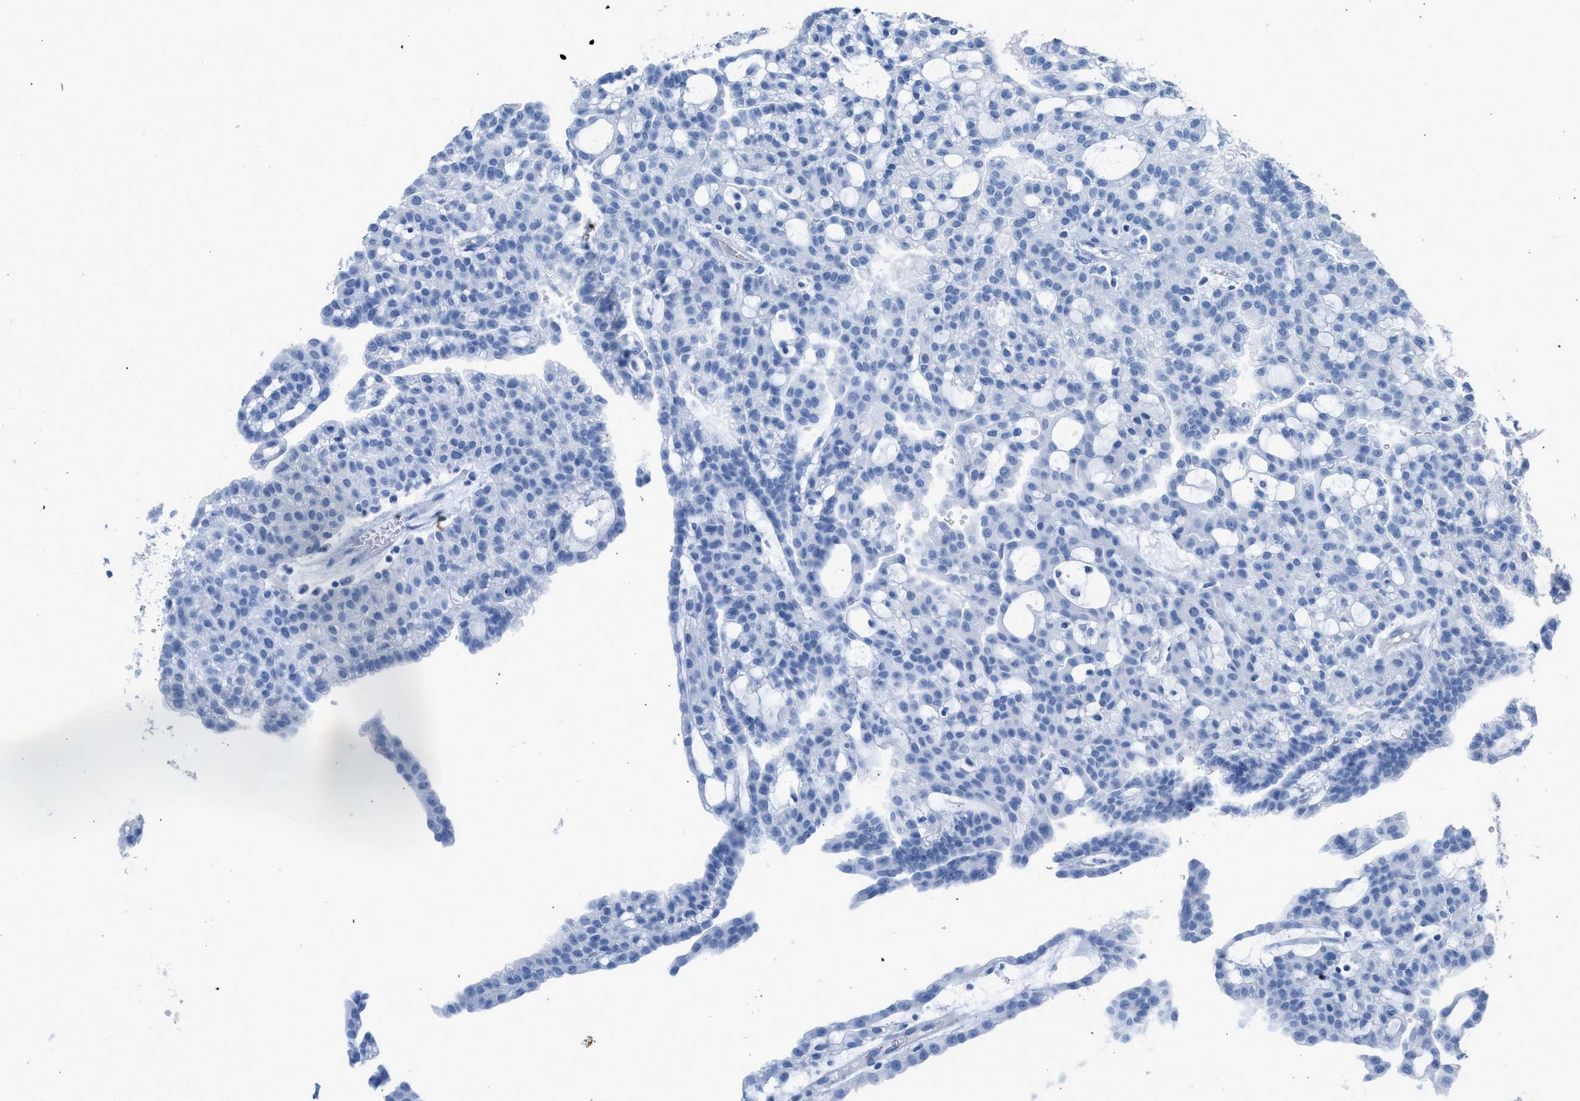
{"staining": {"intensity": "negative", "quantity": "none", "location": "none"}, "tissue": "renal cancer", "cell_type": "Tumor cells", "image_type": "cancer", "snomed": [{"axis": "morphology", "description": "Adenocarcinoma, NOS"}, {"axis": "topography", "description": "Kidney"}], "caption": "IHC image of human renal cancer (adenocarcinoma) stained for a protein (brown), which displays no expression in tumor cells.", "gene": "FAIM2", "patient": {"sex": "male", "age": 63}}